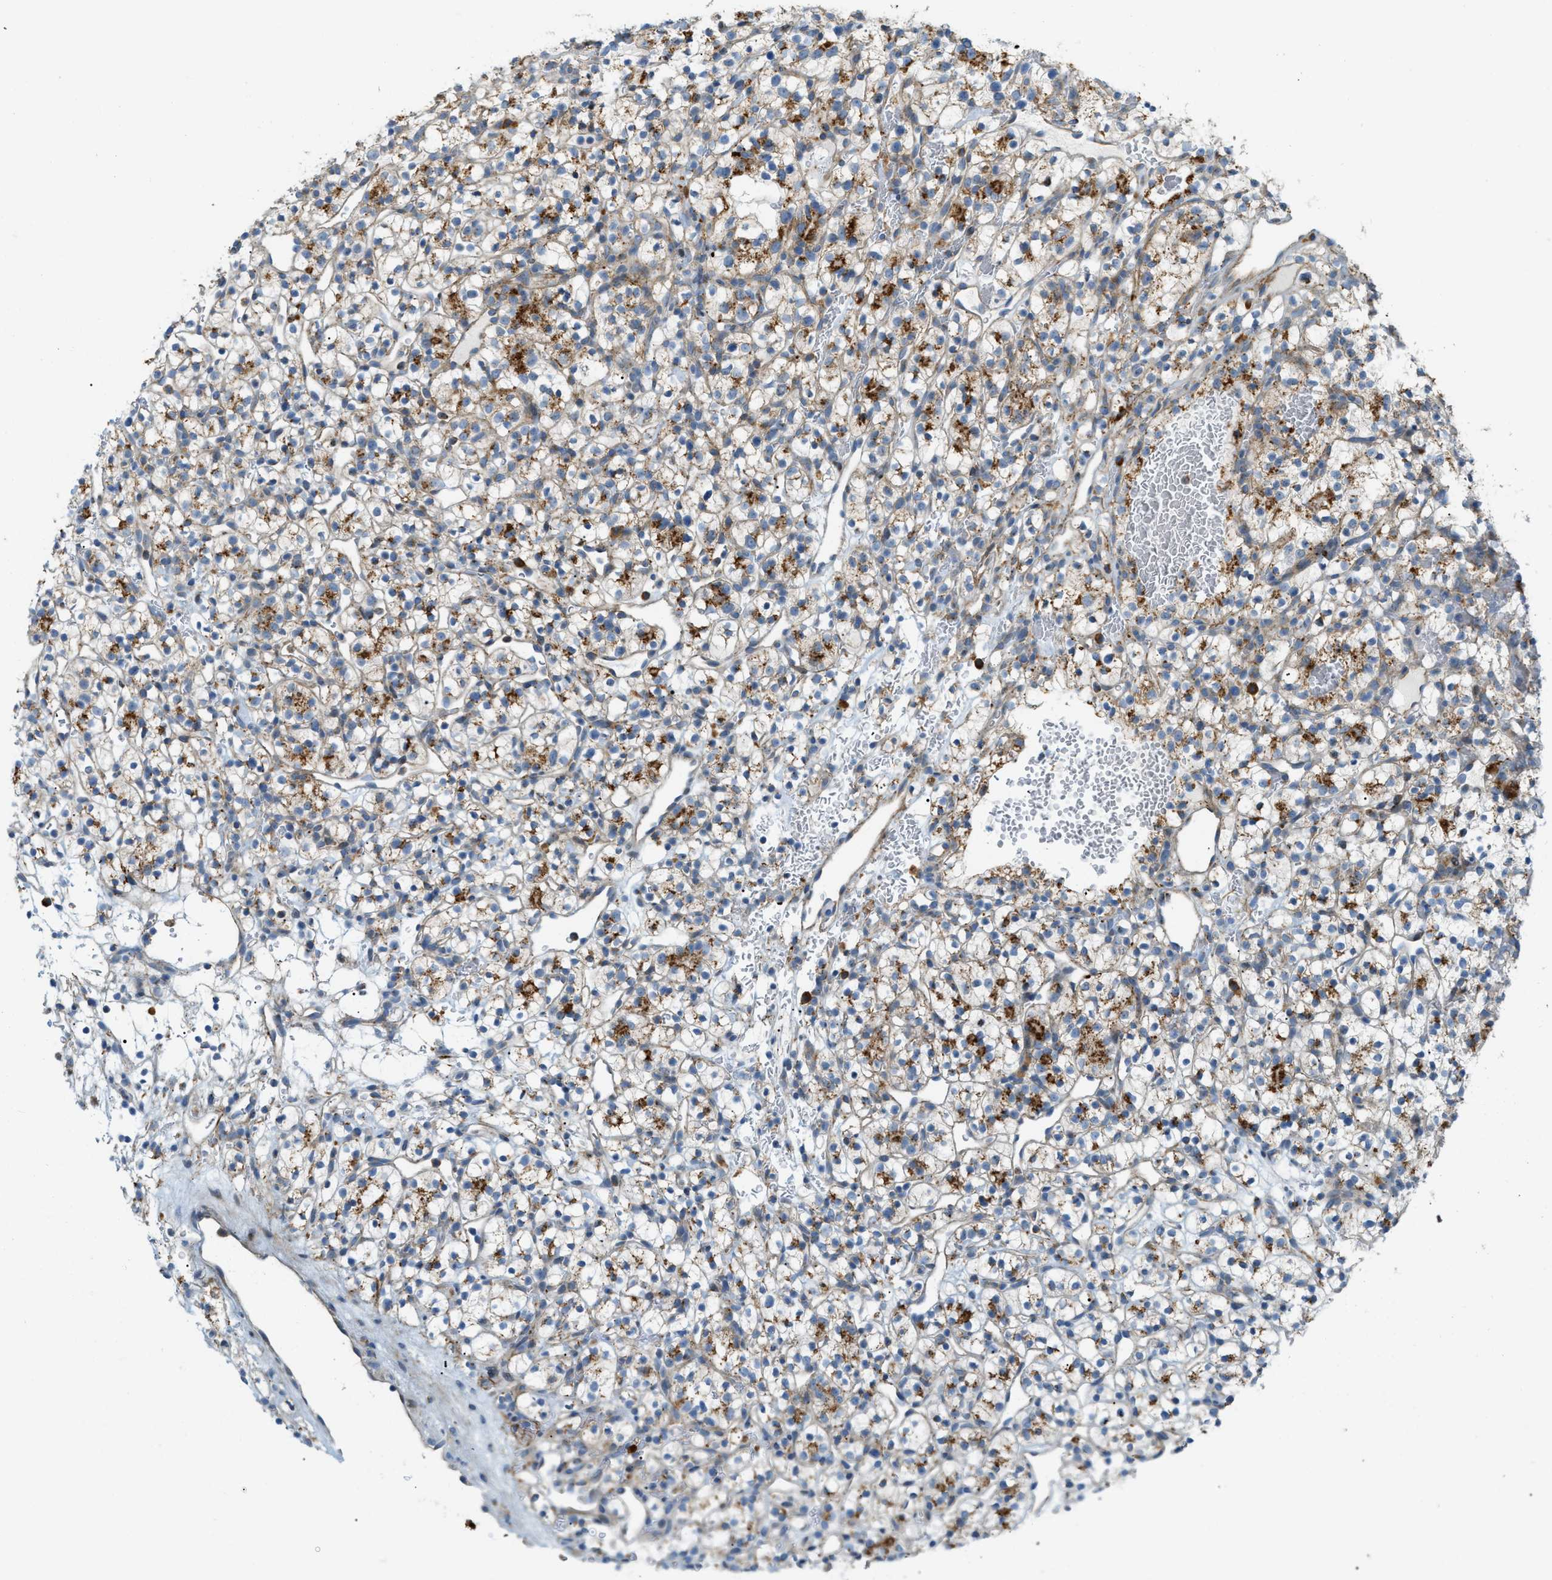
{"staining": {"intensity": "moderate", "quantity": "25%-75%", "location": "cytoplasmic/membranous"}, "tissue": "renal cancer", "cell_type": "Tumor cells", "image_type": "cancer", "snomed": [{"axis": "morphology", "description": "Adenocarcinoma, NOS"}, {"axis": "topography", "description": "Kidney"}], "caption": "Immunohistochemical staining of adenocarcinoma (renal) demonstrates moderate cytoplasmic/membranous protein expression in about 25%-75% of tumor cells.", "gene": "LMBRD1", "patient": {"sex": "female", "age": 57}}